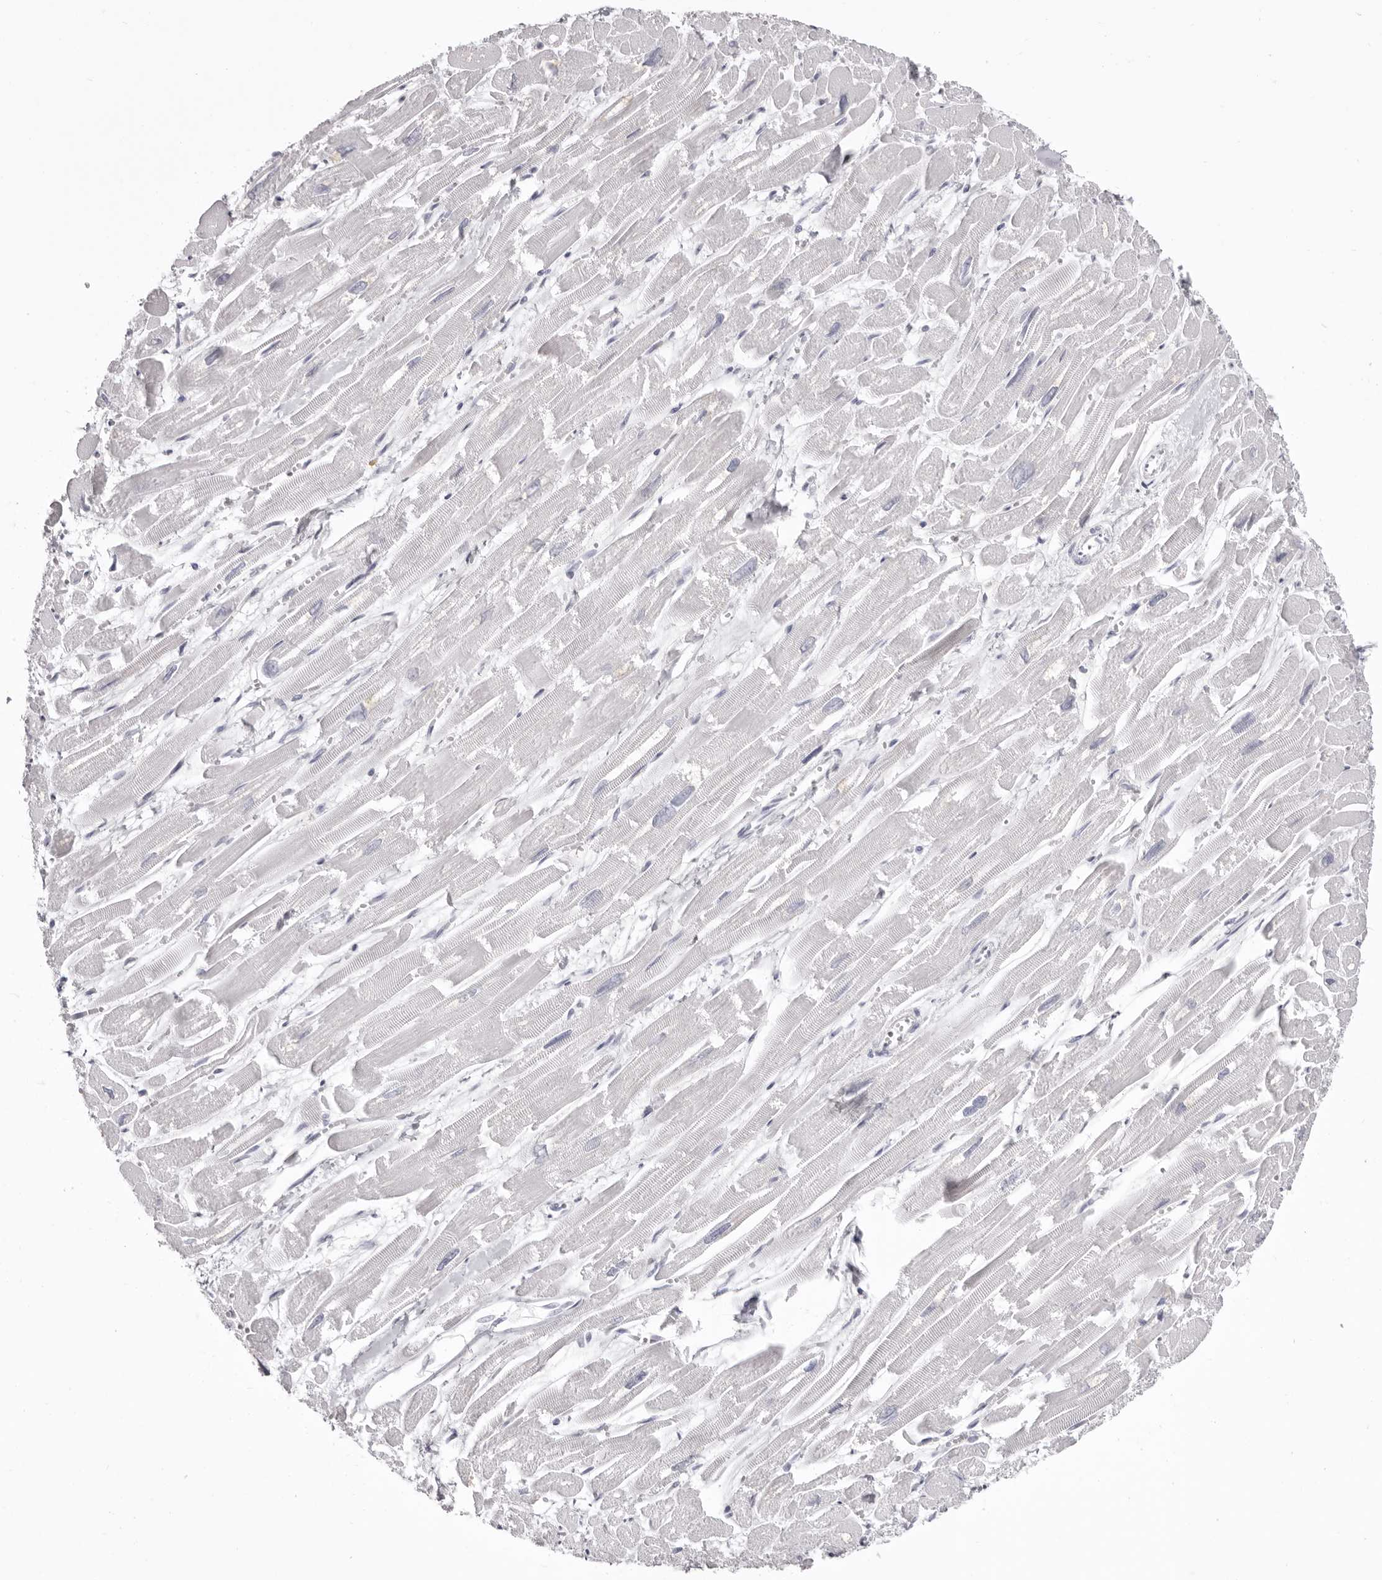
{"staining": {"intensity": "negative", "quantity": "none", "location": "none"}, "tissue": "heart muscle", "cell_type": "Cardiomyocytes", "image_type": "normal", "snomed": [{"axis": "morphology", "description": "Normal tissue, NOS"}, {"axis": "topography", "description": "Heart"}], "caption": "Immunohistochemical staining of normal human heart muscle demonstrates no significant expression in cardiomyocytes.", "gene": "LPO", "patient": {"sex": "male", "age": 54}}